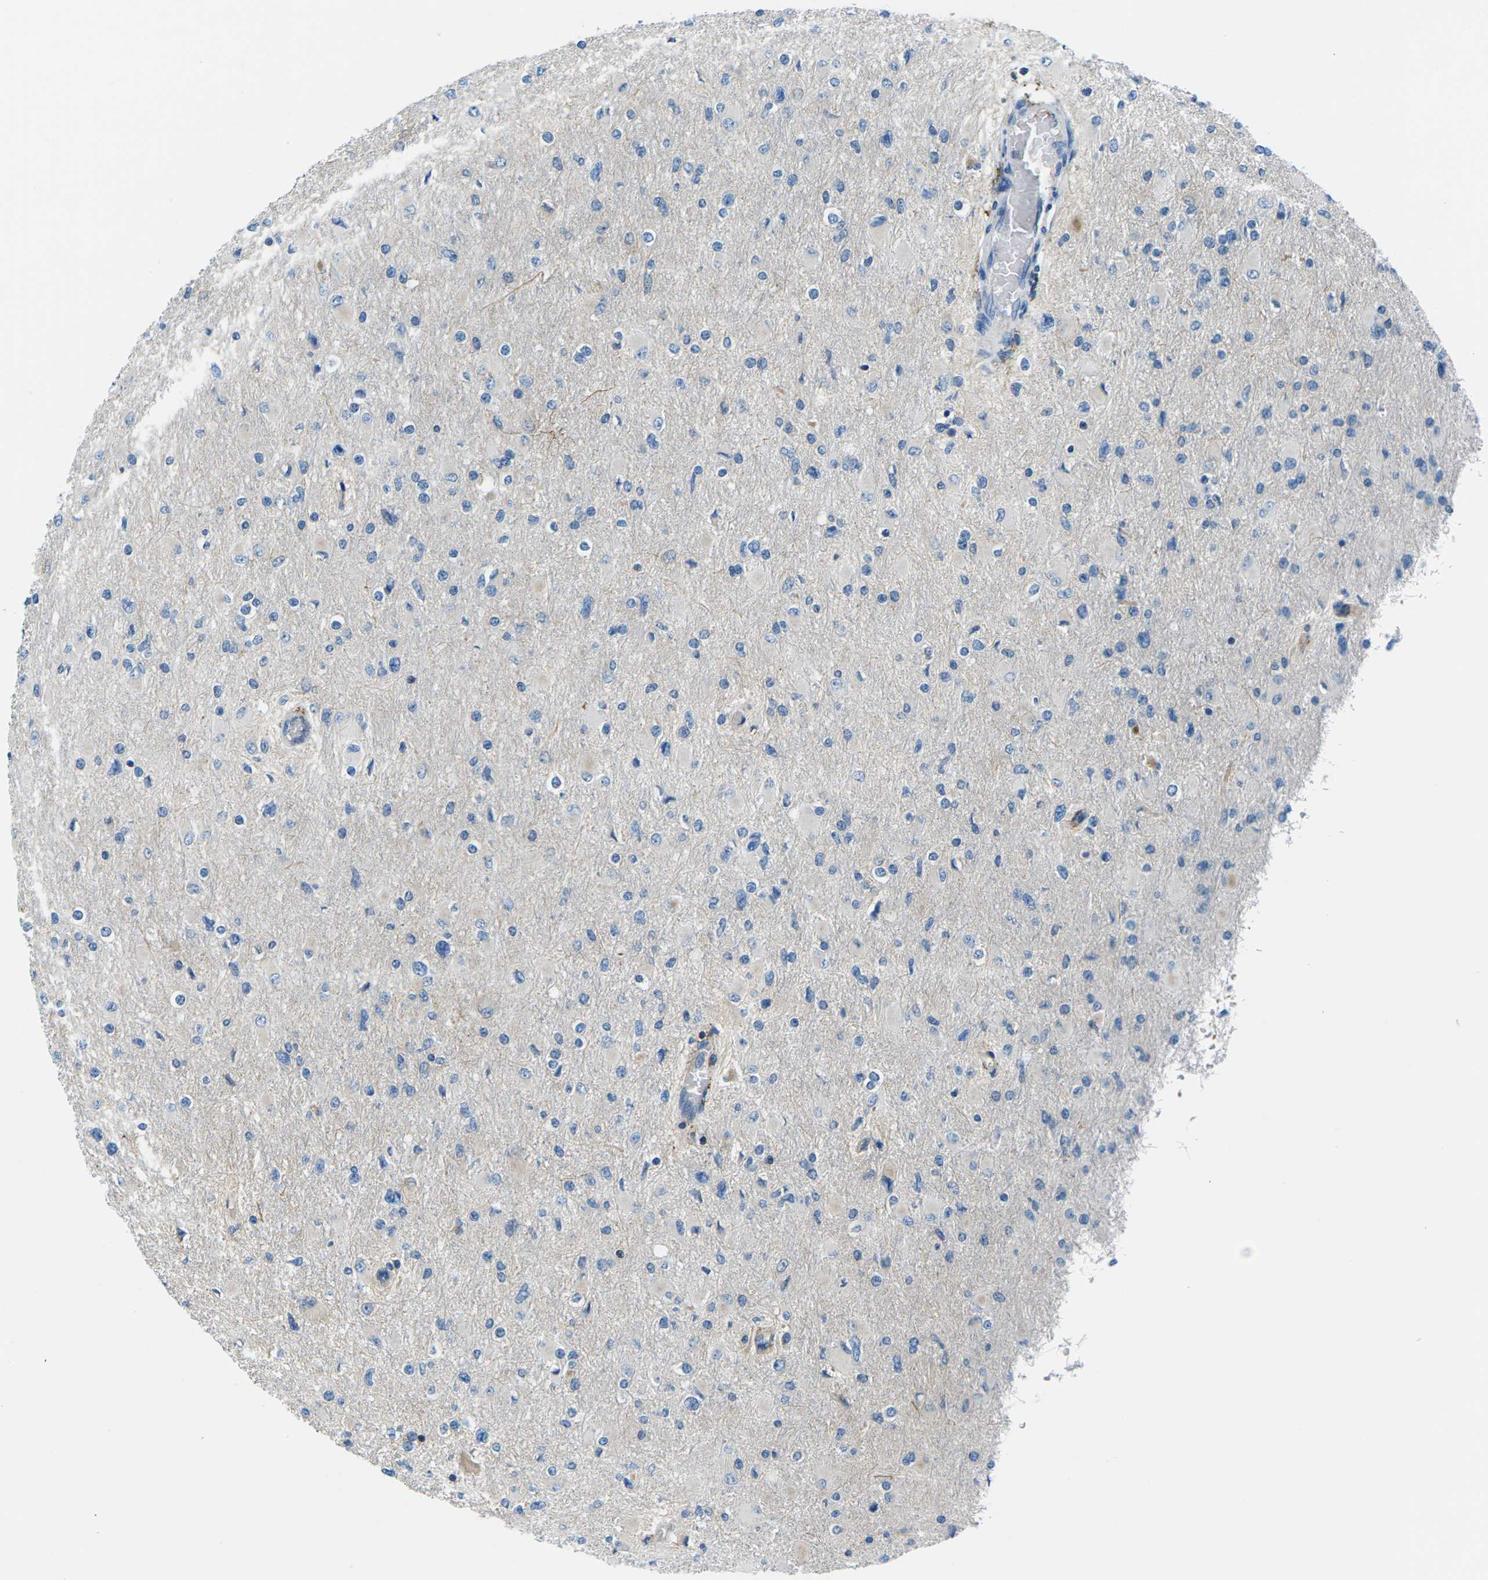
{"staining": {"intensity": "negative", "quantity": "none", "location": "none"}, "tissue": "glioma", "cell_type": "Tumor cells", "image_type": "cancer", "snomed": [{"axis": "morphology", "description": "Glioma, malignant, High grade"}, {"axis": "topography", "description": "Cerebral cortex"}], "caption": "The immunohistochemistry (IHC) histopathology image has no significant positivity in tumor cells of glioma tissue.", "gene": "SOCS4", "patient": {"sex": "female", "age": 36}}